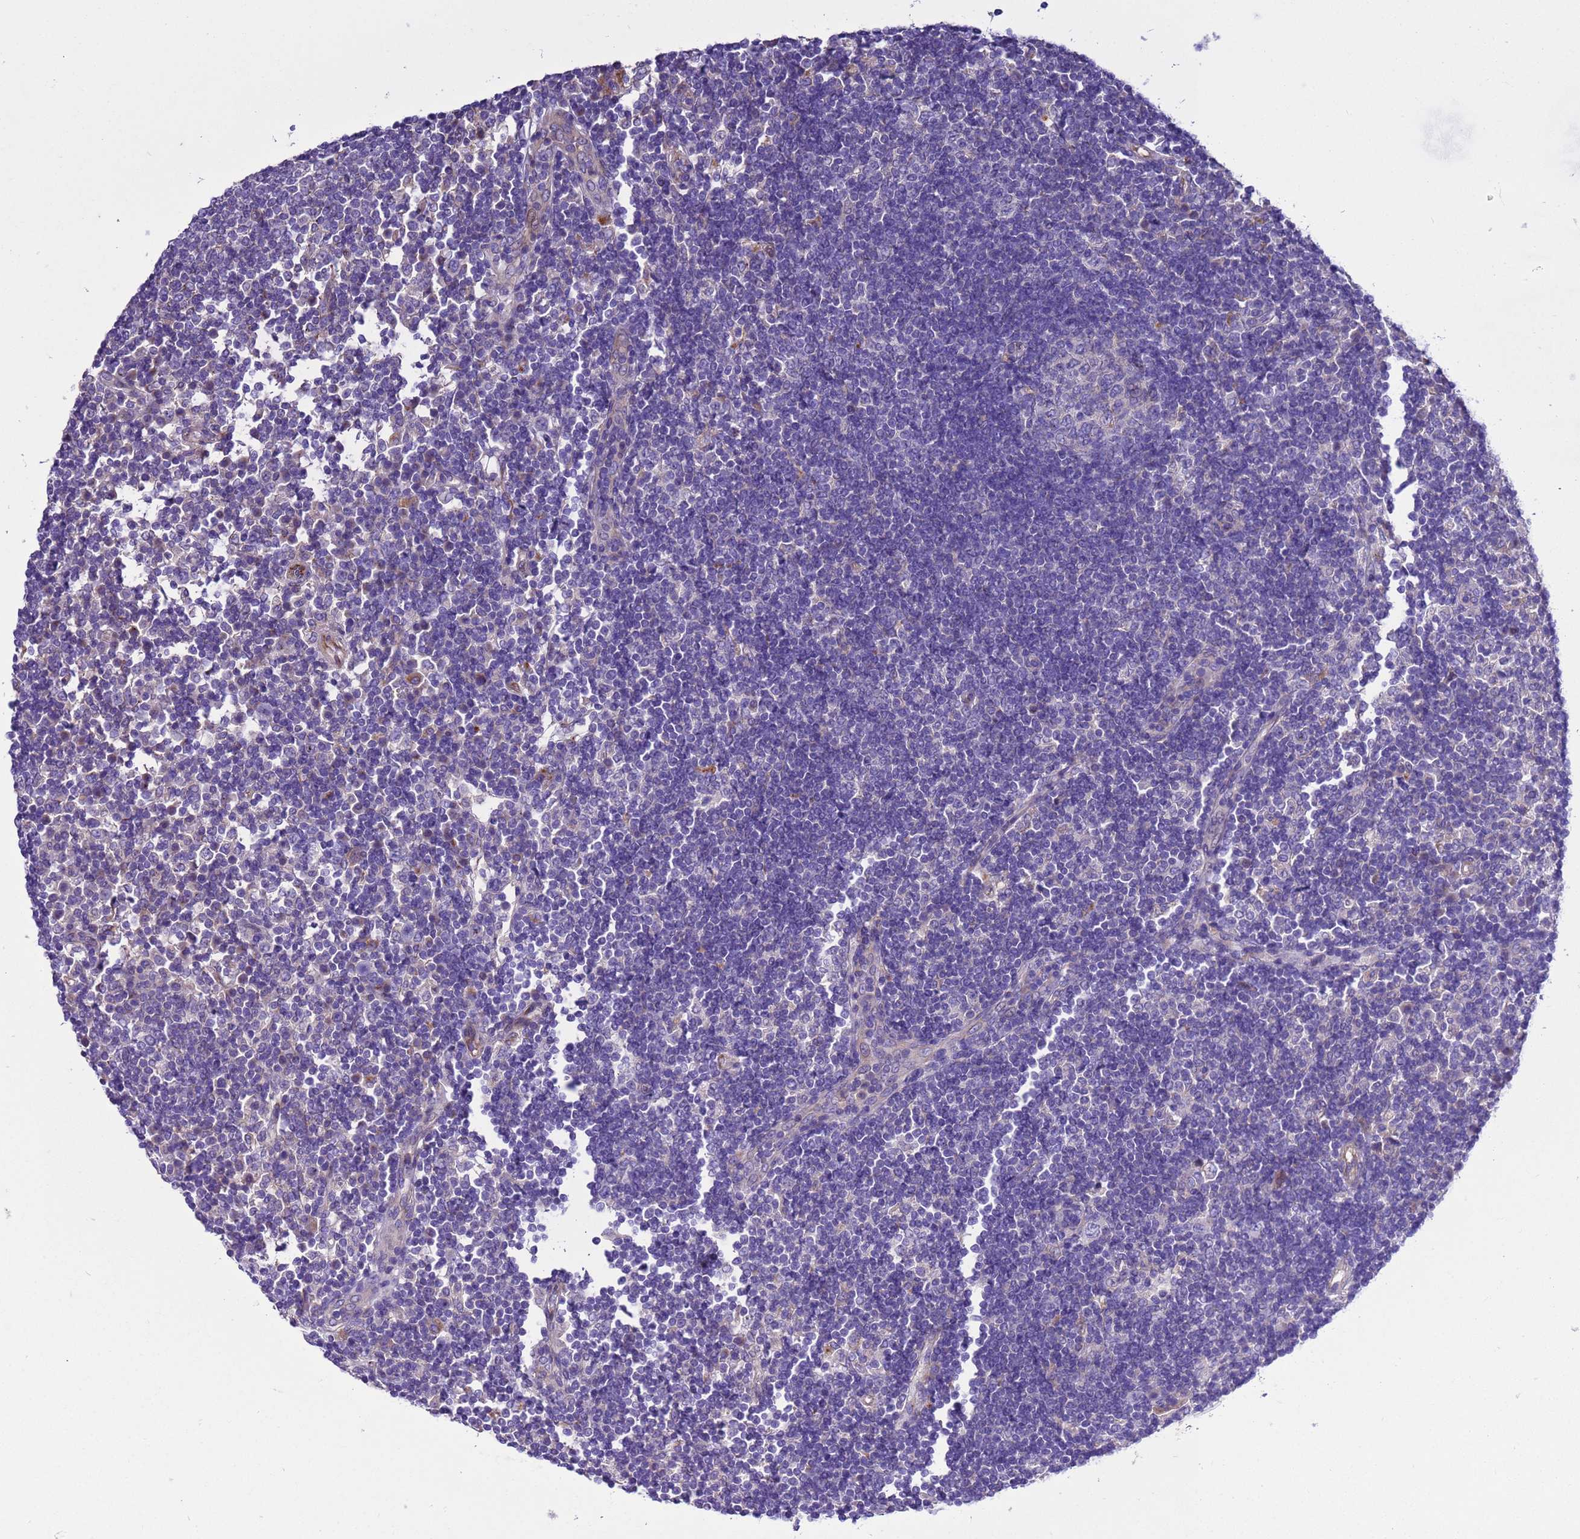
{"staining": {"intensity": "negative", "quantity": "none", "location": "none"}, "tissue": "lymph node", "cell_type": "Germinal center cells", "image_type": "normal", "snomed": [{"axis": "morphology", "description": "Normal tissue, NOS"}, {"axis": "topography", "description": "Lymph node"}], "caption": "Germinal center cells show no significant protein positivity in normal lymph node.", "gene": "KICS2", "patient": {"sex": "female", "age": 53}}